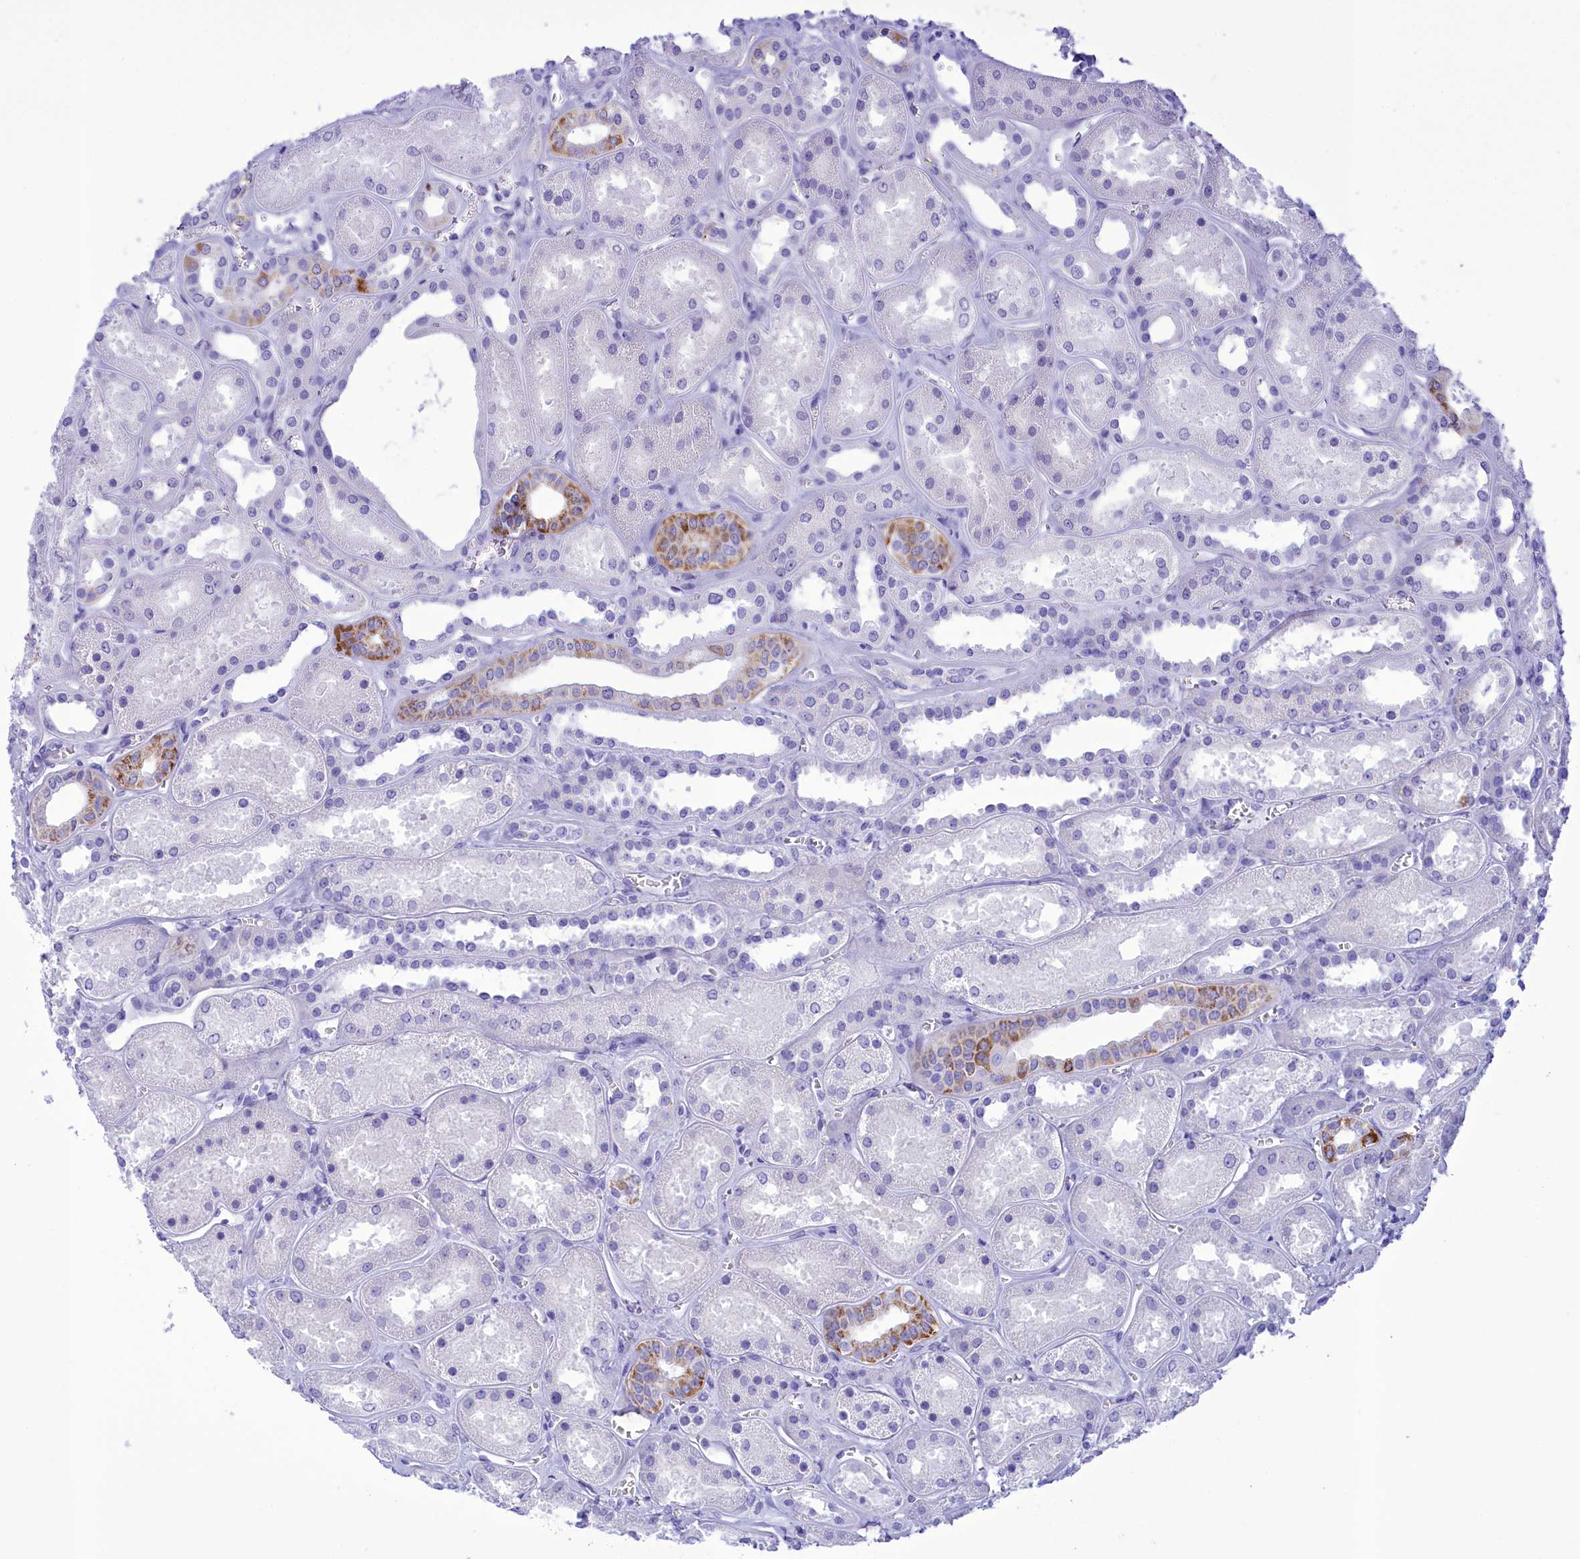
{"staining": {"intensity": "negative", "quantity": "none", "location": "none"}, "tissue": "kidney", "cell_type": "Cells in glomeruli", "image_type": "normal", "snomed": [{"axis": "morphology", "description": "Normal tissue, NOS"}, {"axis": "morphology", "description": "Adenocarcinoma, NOS"}, {"axis": "topography", "description": "Kidney"}], "caption": "A micrograph of human kidney is negative for staining in cells in glomeruli.", "gene": "BRI3", "patient": {"sex": "female", "age": 68}}